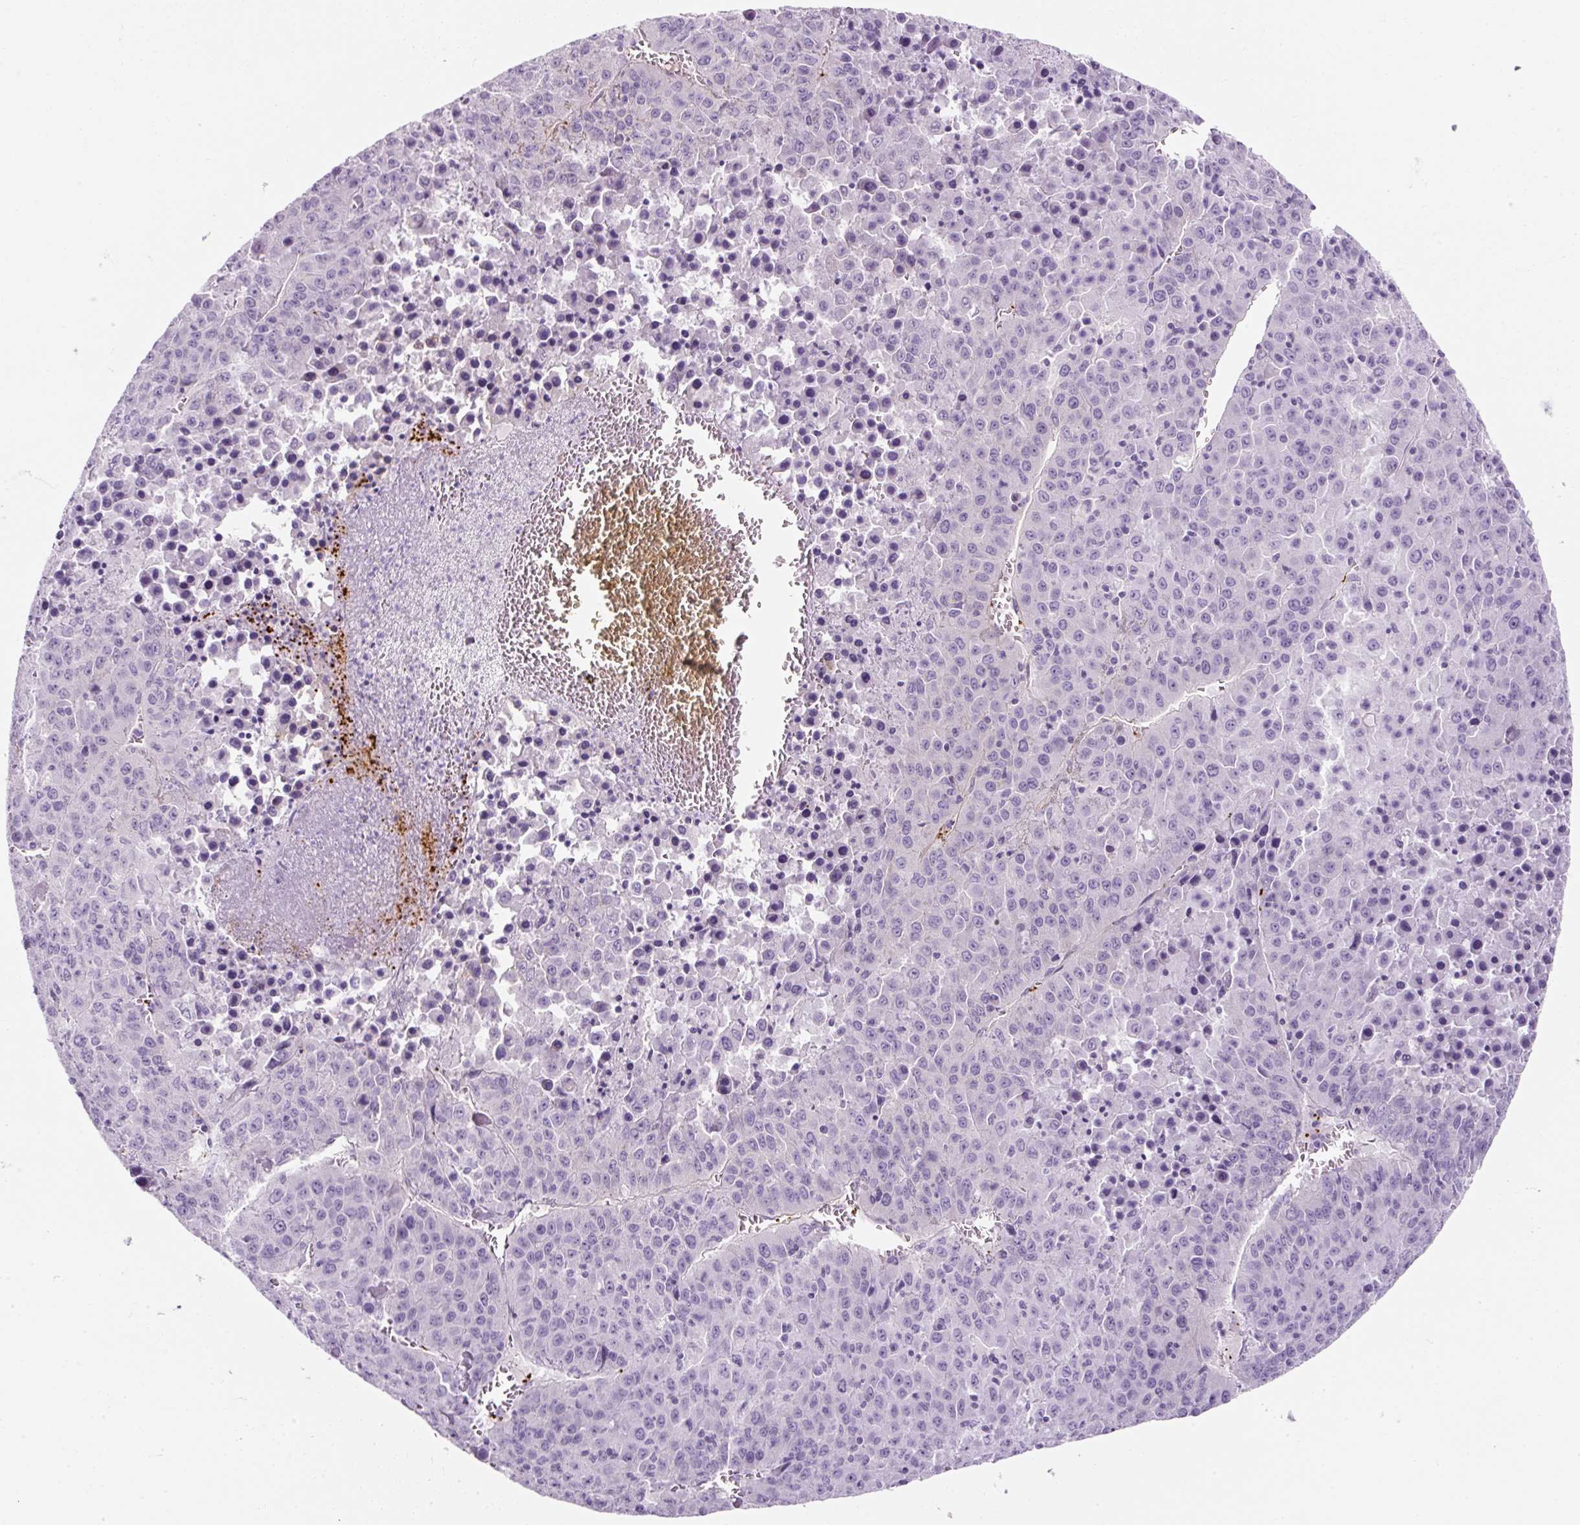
{"staining": {"intensity": "negative", "quantity": "none", "location": "none"}, "tissue": "liver cancer", "cell_type": "Tumor cells", "image_type": "cancer", "snomed": [{"axis": "morphology", "description": "Carcinoma, Hepatocellular, NOS"}, {"axis": "topography", "description": "Liver"}], "caption": "Immunohistochemistry micrograph of neoplastic tissue: human liver cancer stained with DAB (3,3'-diaminobenzidine) demonstrates no significant protein staining in tumor cells.", "gene": "PF4V1", "patient": {"sex": "female", "age": 53}}